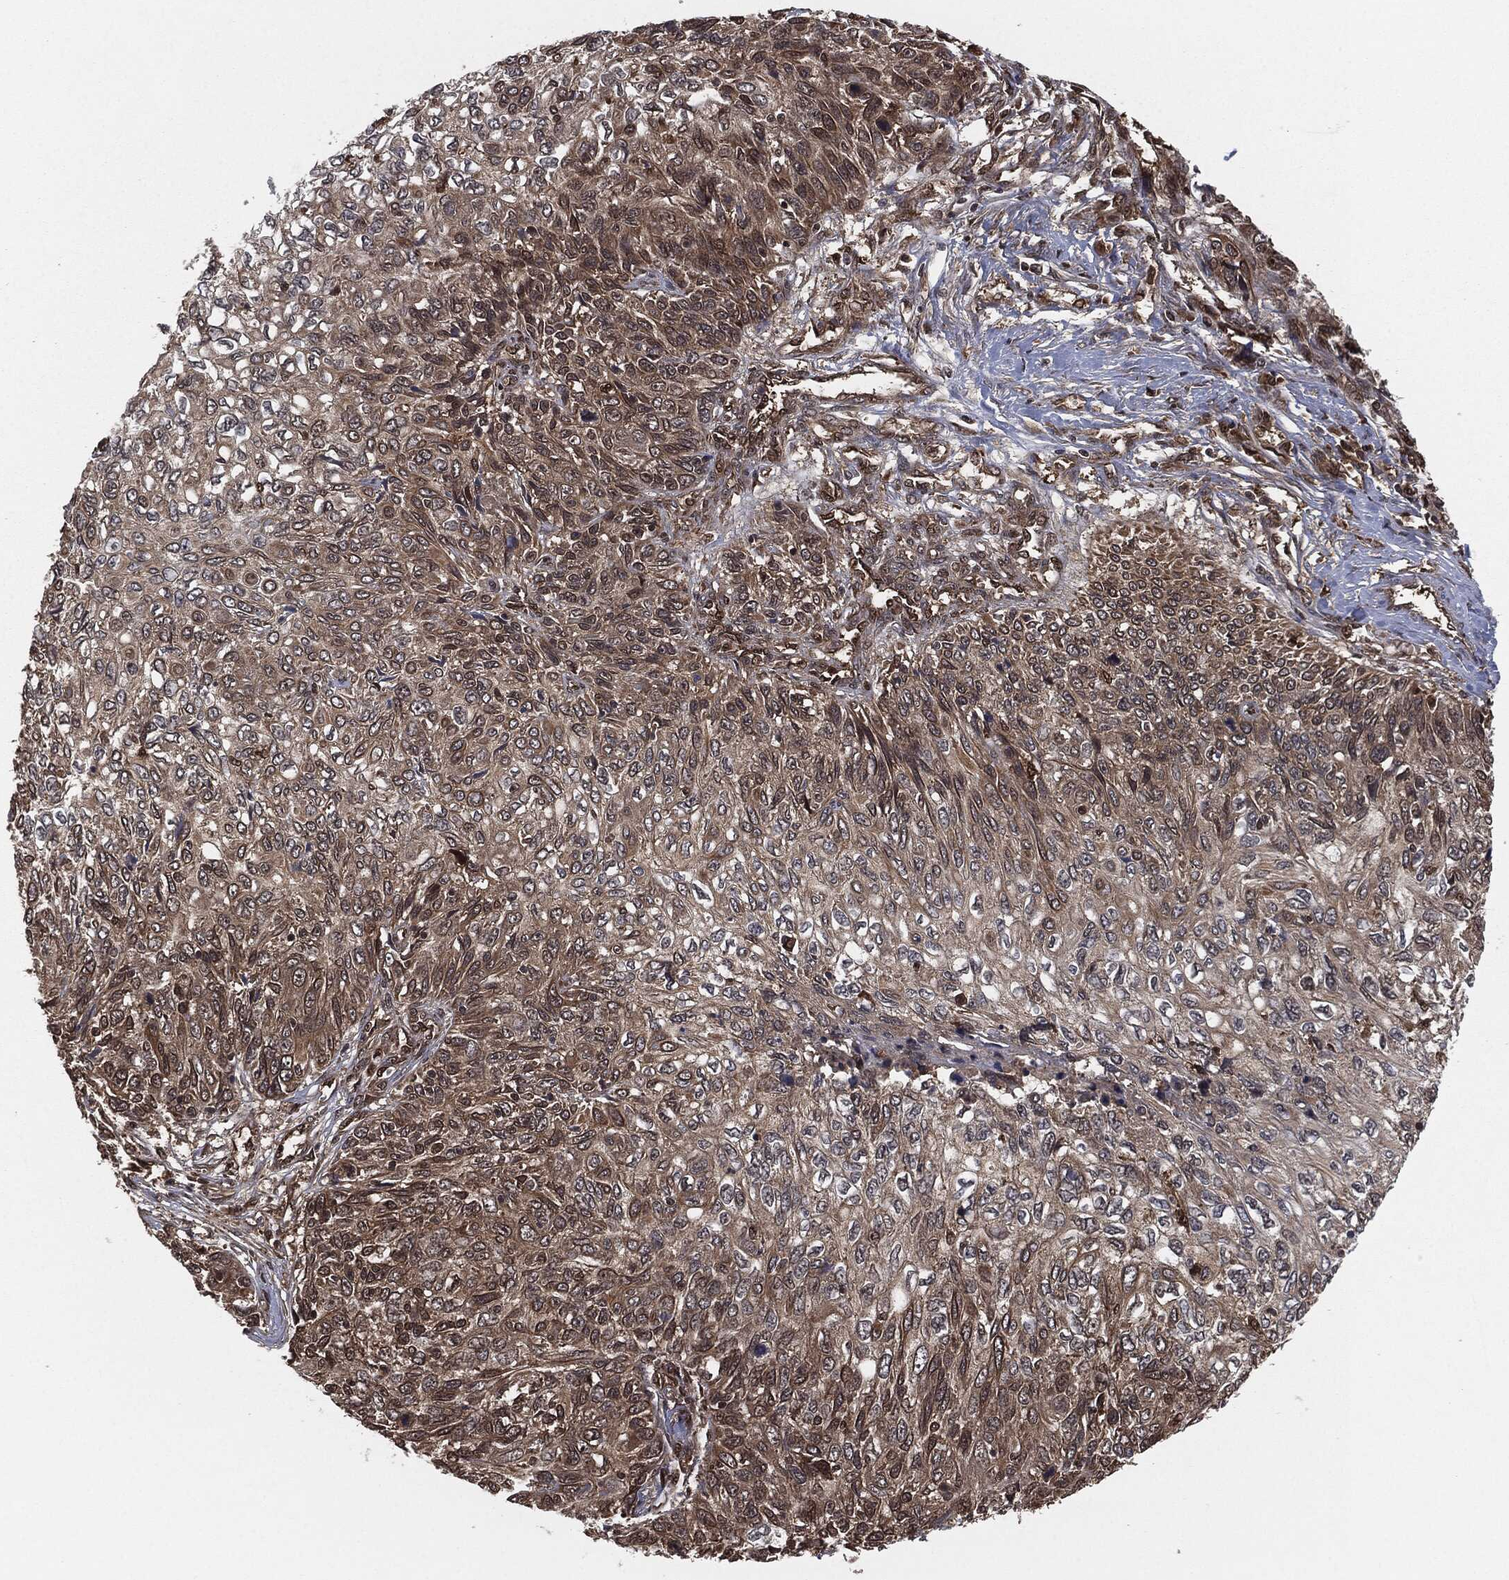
{"staining": {"intensity": "weak", "quantity": "25%-75%", "location": "cytoplasmic/membranous"}, "tissue": "skin cancer", "cell_type": "Tumor cells", "image_type": "cancer", "snomed": [{"axis": "morphology", "description": "Squamous cell carcinoma, NOS"}, {"axis": "topography", "description": "Skin"}], "caption": "Weak cytoplasmic/membranous protein expression is appreciated in about 25%-75% of tumor cells in skin cancer (squamous cell carcinoma). (DAB (3,3'-diaminobenzidine) IHC, brown staining for protein, blue staining for nuclei).", "gene": "CAPRIN2", "patient": {"sex": "male", "age": 92}}